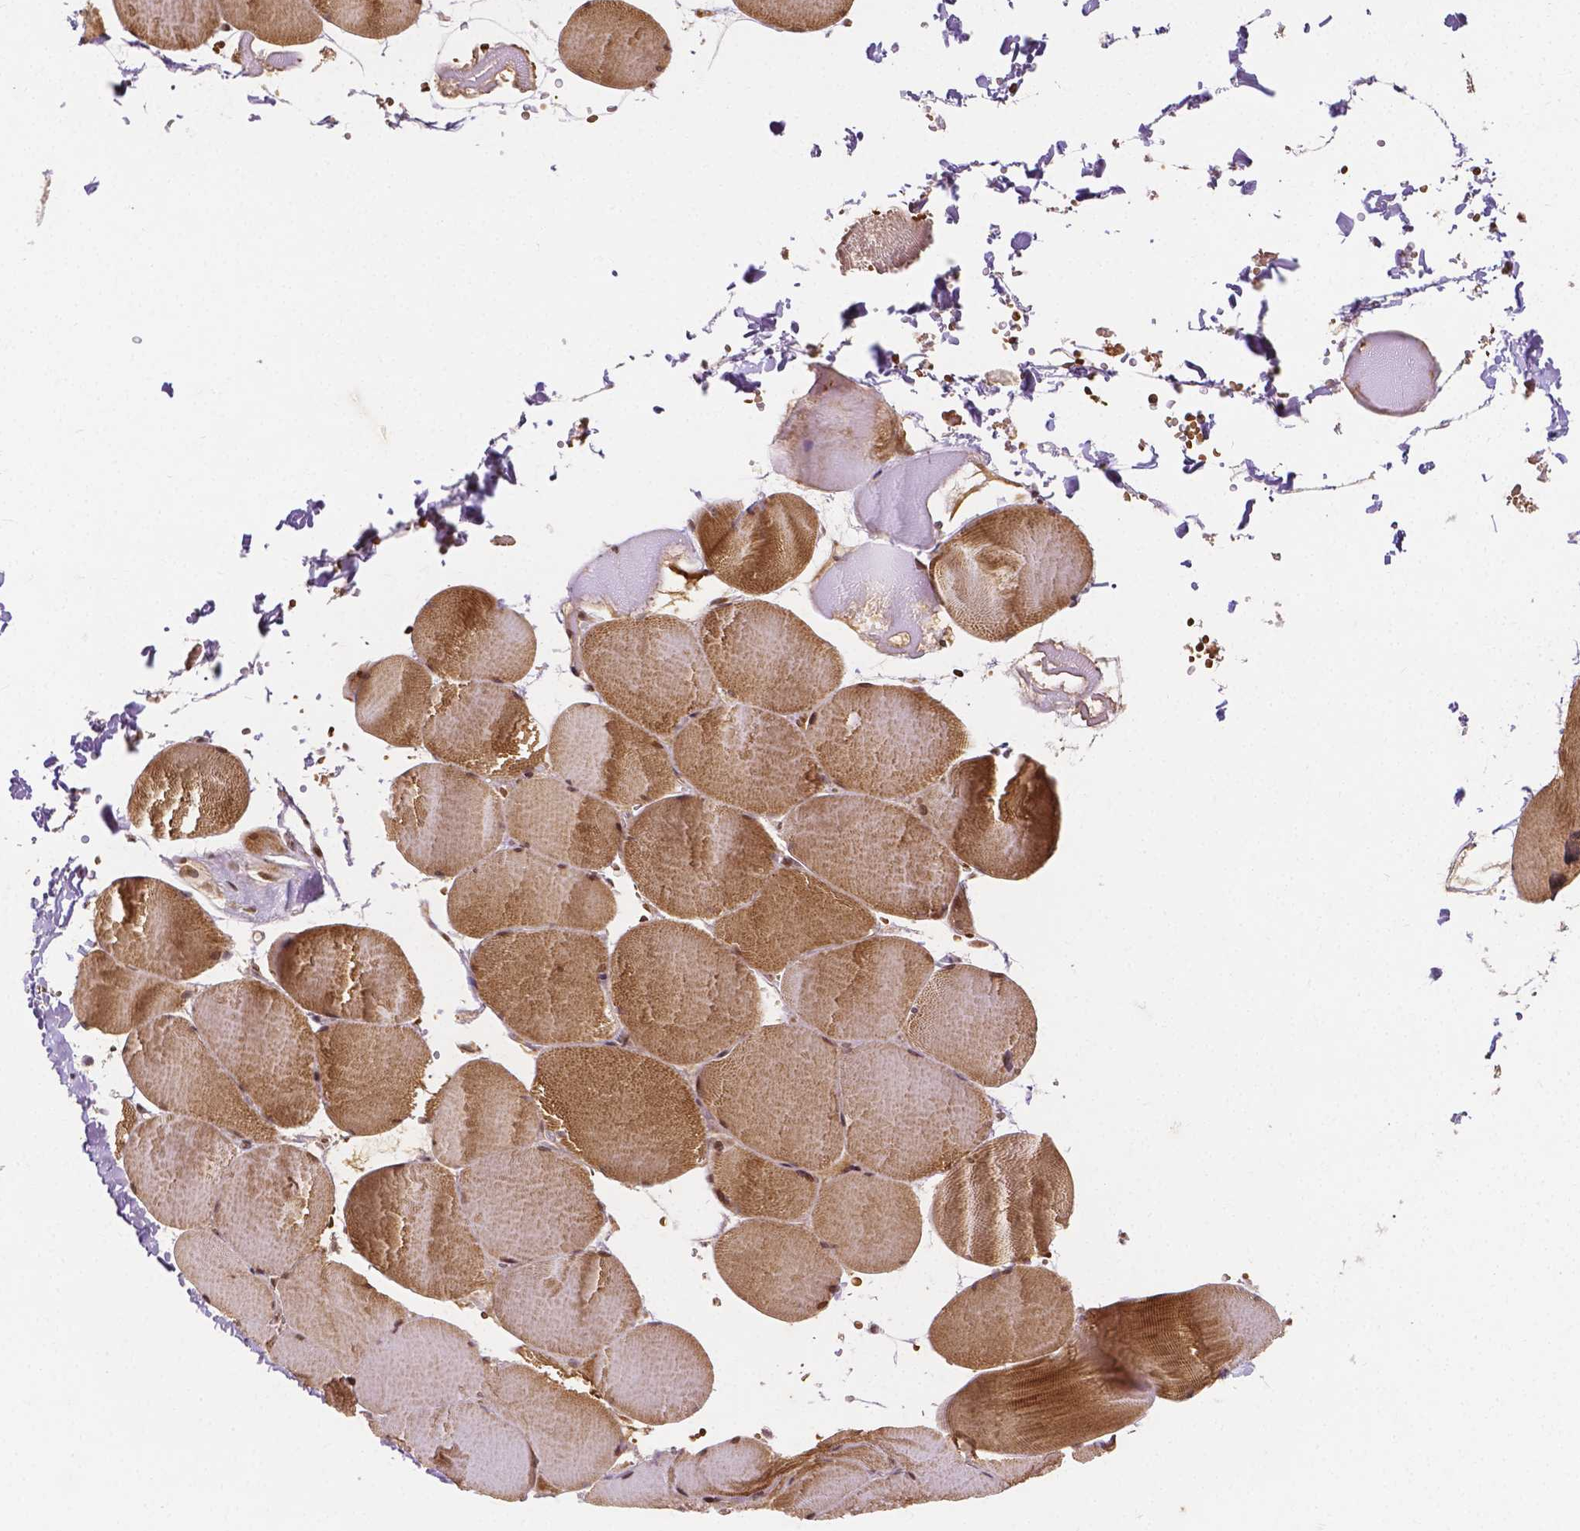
{"staining": {"intensity": "moderate", "quantity": ">75%", "location": "cytoplasmic/membranous,nuclear"}, "tissue": "skeletal muscle", "cell_type": "Myocytes", "image_type": "normal", "snomed": [{"axis": "morphology", "description": "Normal tissue, NOS"}, {"axis": "topography", "description": "Skeletal muscle"}, {"axis": "topography", "description": "Head-Neck"}], "caption": "Immunohistochemistry image of unremarkable skeletal muscle stained for a protein (brown), which exhibits medium levels of moderate cytoplasmic/membranous,nuclear expression in about >75% of myocytes.", "gene": "PTPN18", "patient": {"sex": "male", "age": 66}}